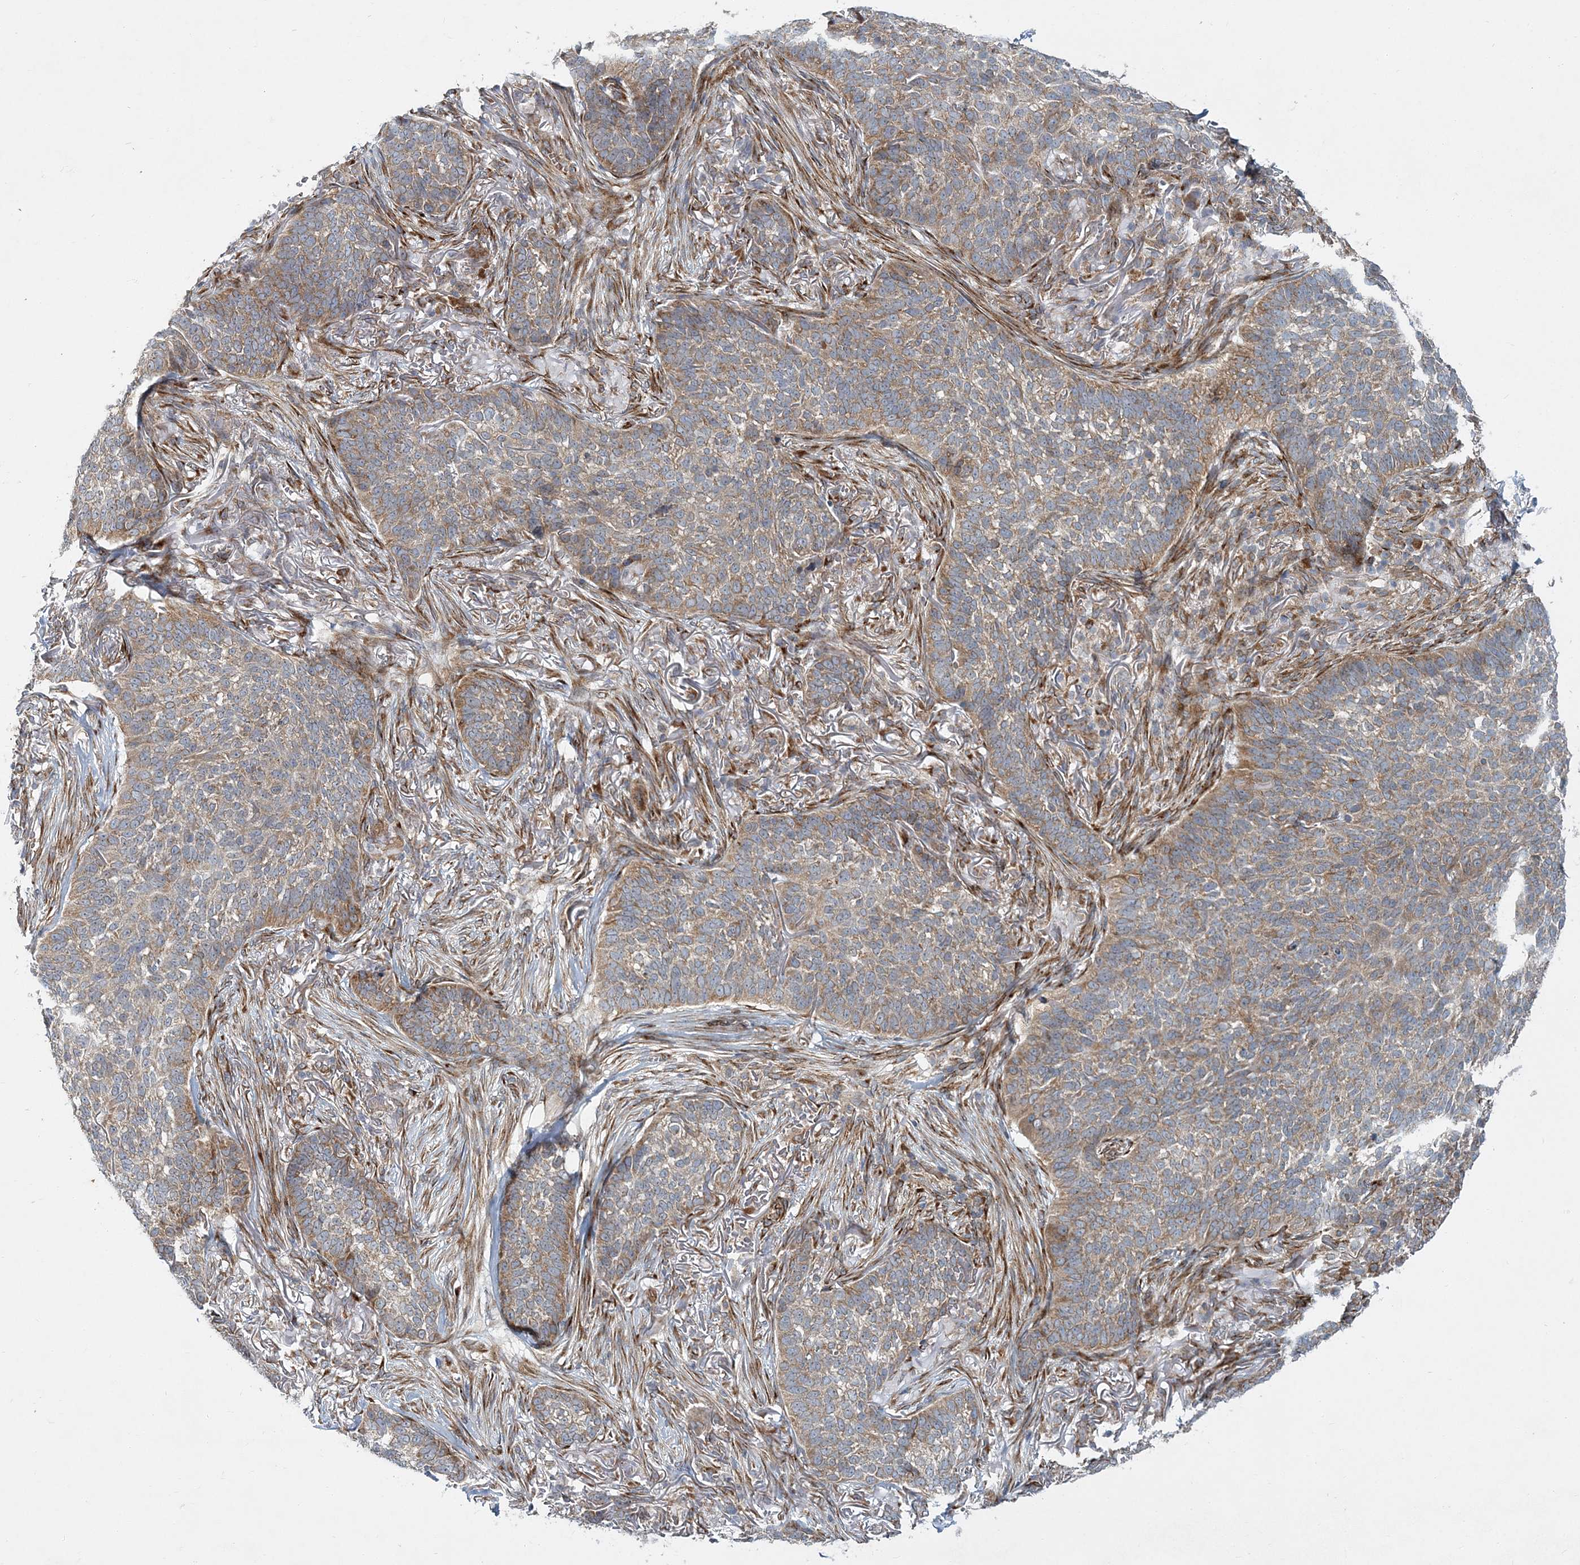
{"staining": {"intensity": "weak", "quantity": "25%-75%", "location": "cytoplasmic/membranous"}, "tissue": "skin cancer", "cell_type": "Tumor cells", "image_type": "cancer", "snomed": [{"axis": "morphology", "description": "Basal cell carcinoma"}, {"axis": "topography", "description": "Skin"}], "caption": "Brown immunohistochemical staining in skin cancer reveals weak cytoplasmic/membranous staining in about 25%-75% of tumor cells. (IHC, brightfield microscopy, high magnification).", "gene": "NBAS", "patient": {"sex": "male", "age": 85}}